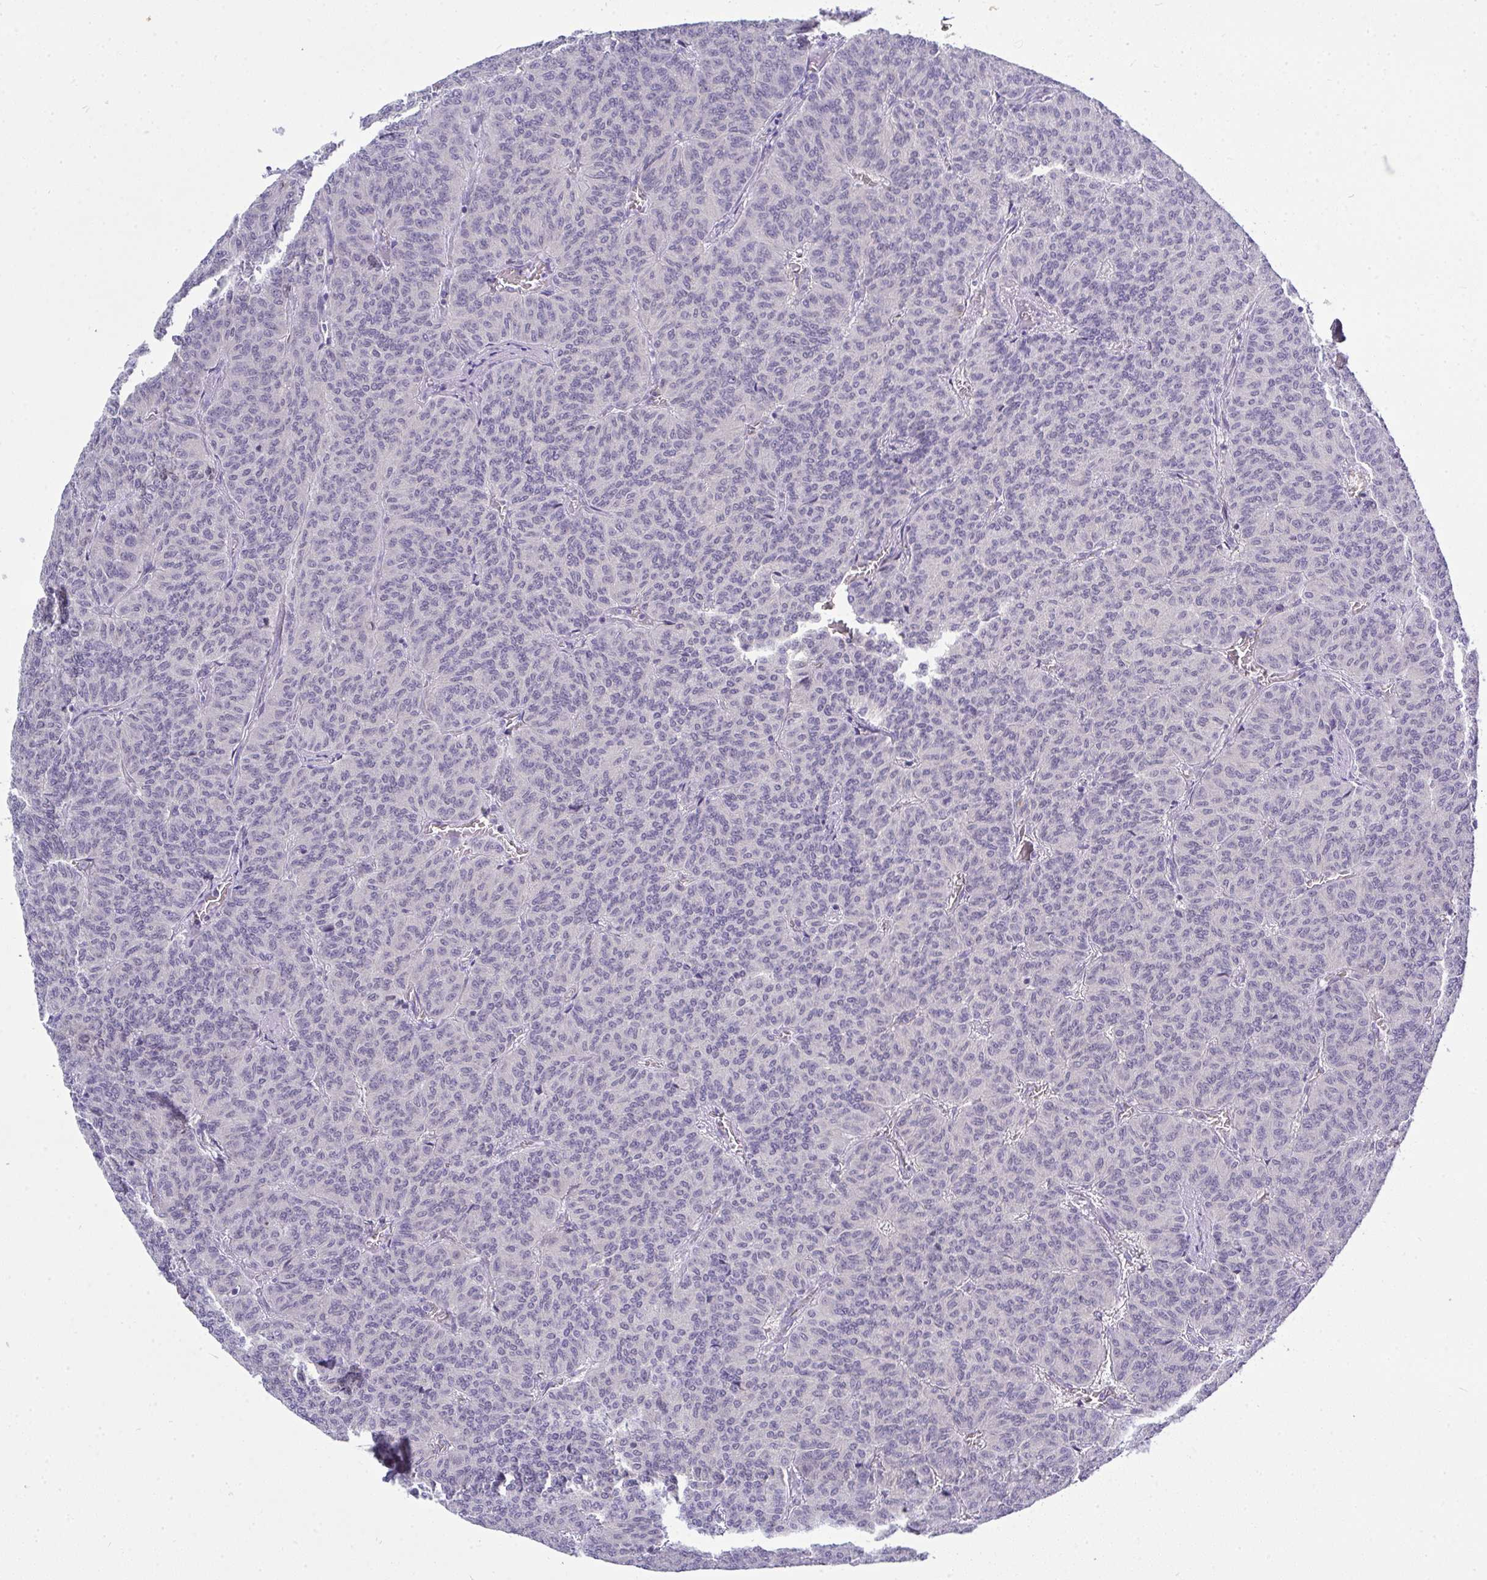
{"staining": {"intensity": "negative", "quantity": "none", "location": "none"}, "tissue": "carcinoid", "cell_type": "Tumor cells", "image_type": "cancer", "snomed": [{"axis": "morphology", "description": "Carcinoid, malignant, NOS"}, {"axis": "topography", "description": "Lung"}], "caption": "Immunohistochemistry (IHC) photomicrograph of neoplastic tissue: carcinoid stained with DAB exhibits no significant protein expression in tumor cells.", "gene": "TMEM82", "patient": {"sex": "male", "age": 61}}